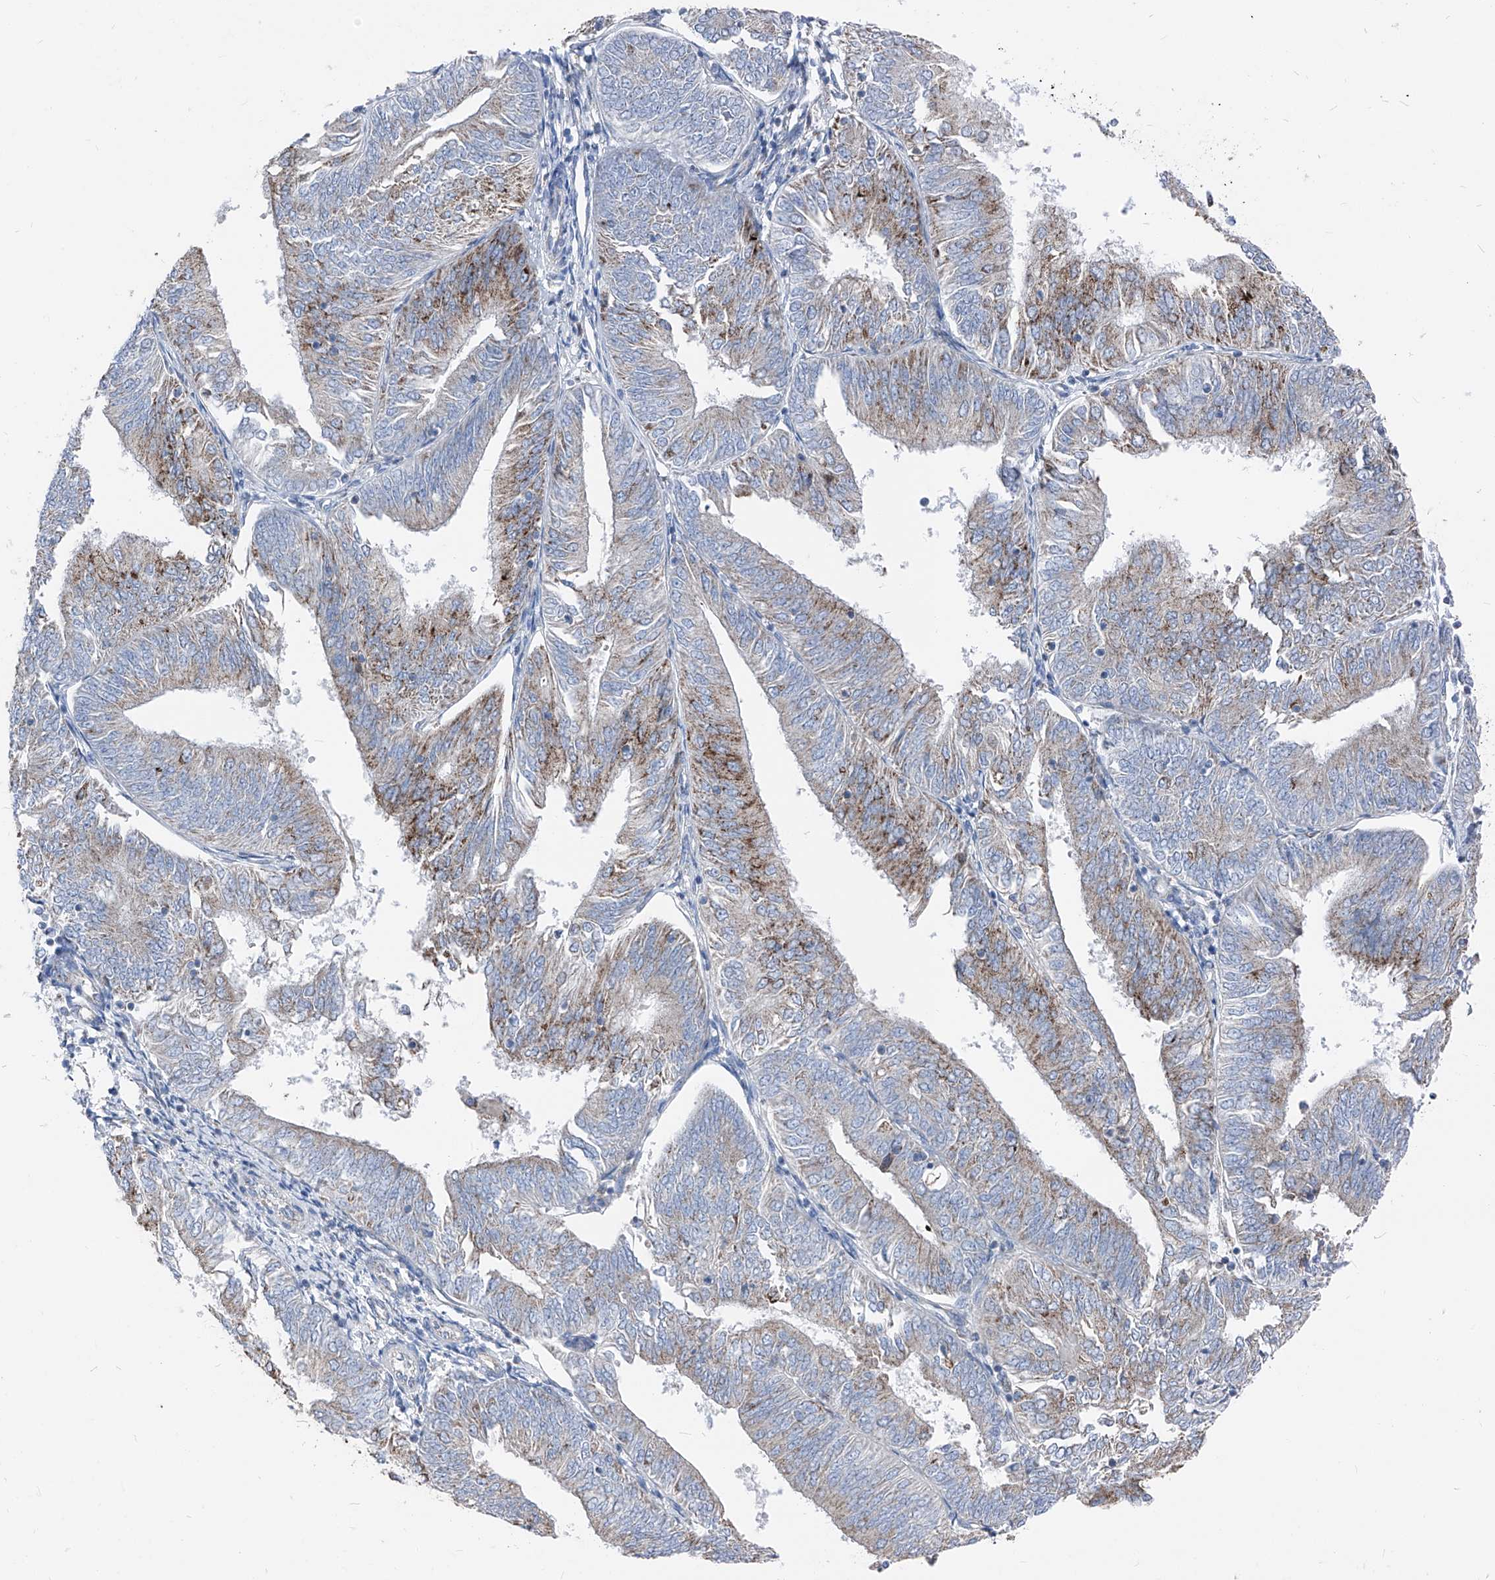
{"staining": {"intensity": "moderate", "quantity": "<25%", "location": "cytoplasmic/membranous"}, "tissue": "endometrial cancer", "cell_type": "Tumor cells", "image_type": "cancer", "snomed": [{"axis": "morphology", "description": "Adenocarcinoma, NOS"}, {"axis": "topography", "description": "Endometrium"}], "caption": "Immunohistochemical staining of human adenocarcinoma (endometrial) demonstrates moderate cytoplasmic/membranous protein staining in approximately <25% of tumor cells. (IHC, brightfield microscopy, high magnification).", "gene": "AGPS", "patient": {"sex": "female", "age": 58}}